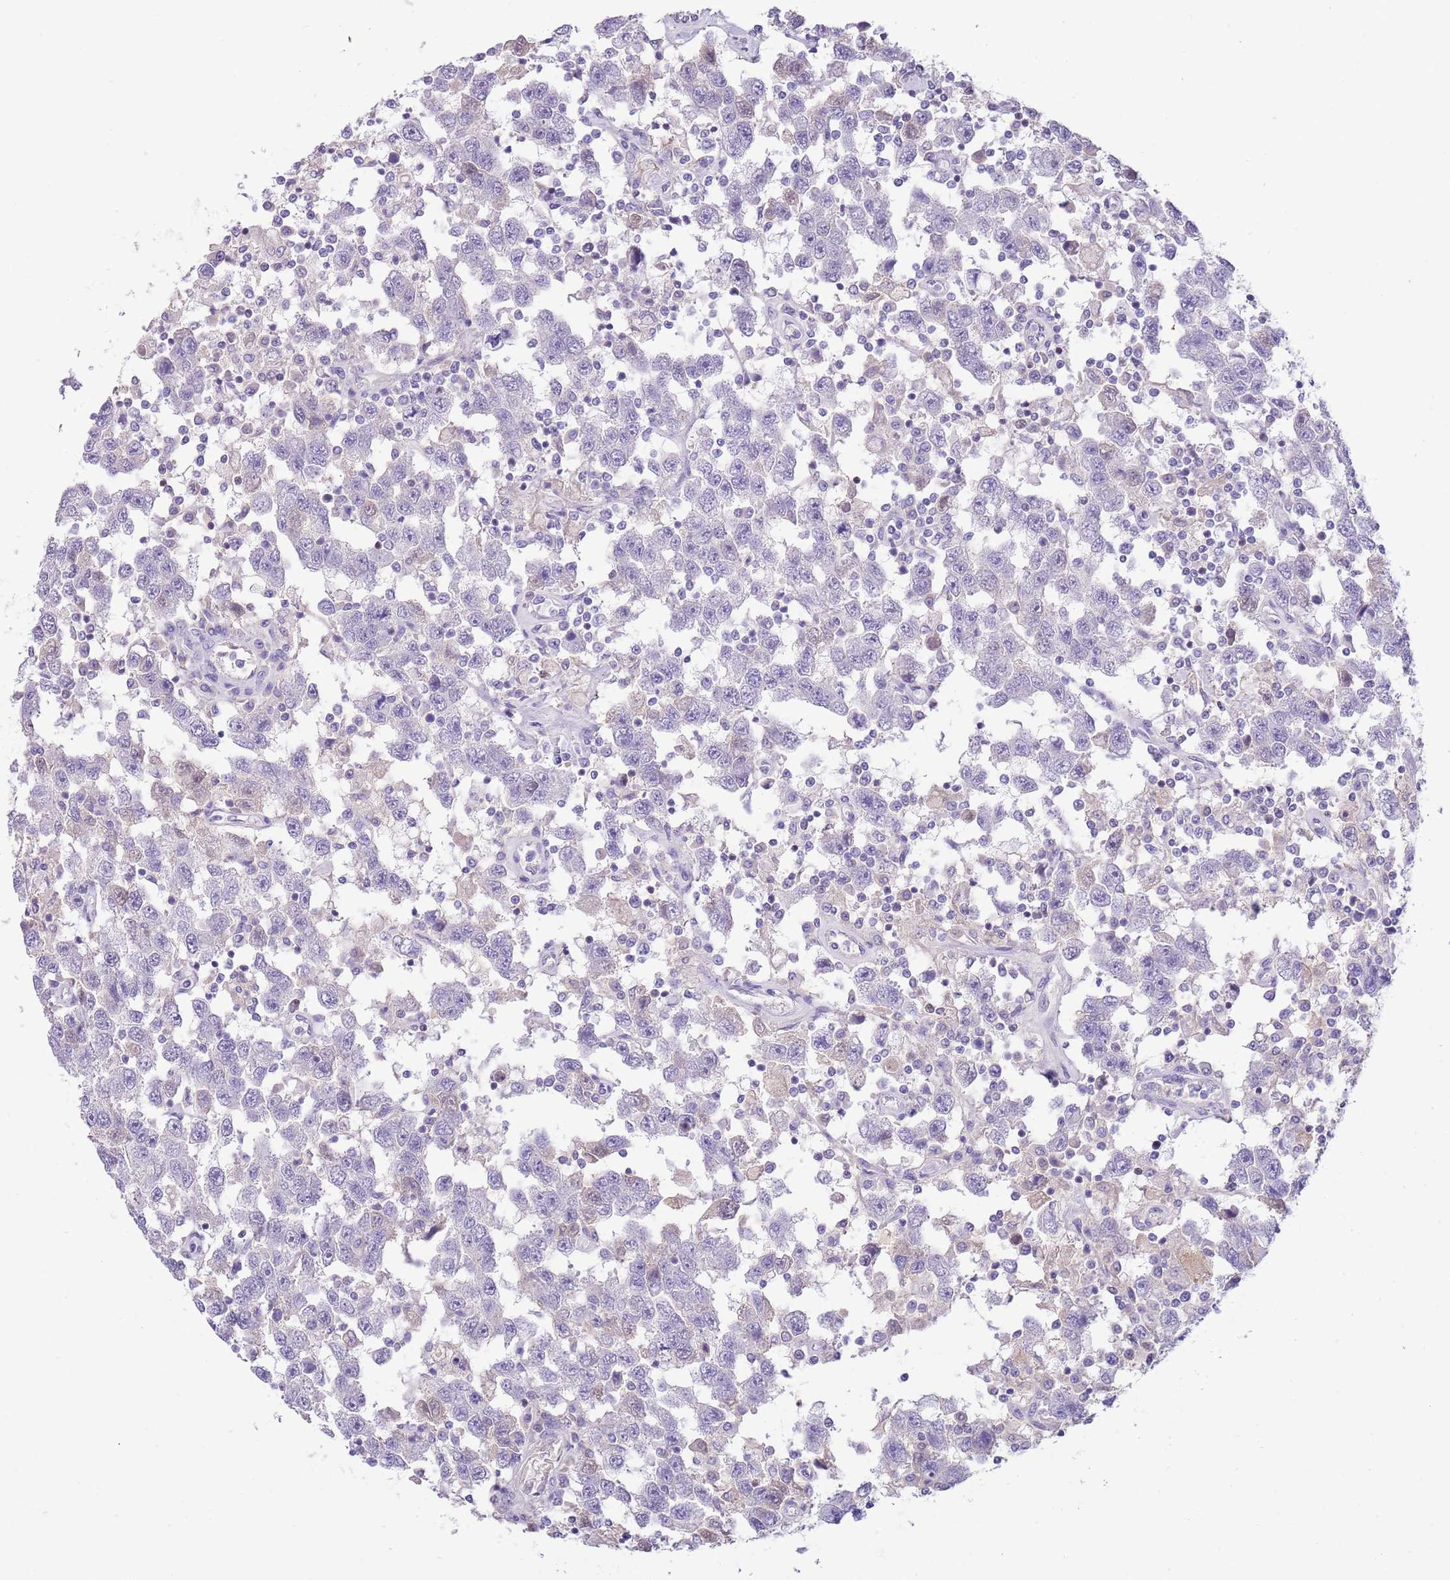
{"staining": {"intensity": "negative", "quantity": "none", "location": "none"}, "tissue": "testis cancer", "cell_type": "Tumor cells", "image_type": "cancer", "snomed": [{"axis": "morphology", "description": "Seminoma, NOS"}, {"axis": "topography", "description": "Testis"}], "caption": "Tumor cells show no significant protein staining in seminoma (testis). (DAB (3,3'-diaminobenzidine) immunohistochemistry visualized using brightfield microscopy, high magnification).", "gene": "TOX2", "patient": {"sex": "male", "age": 41}}